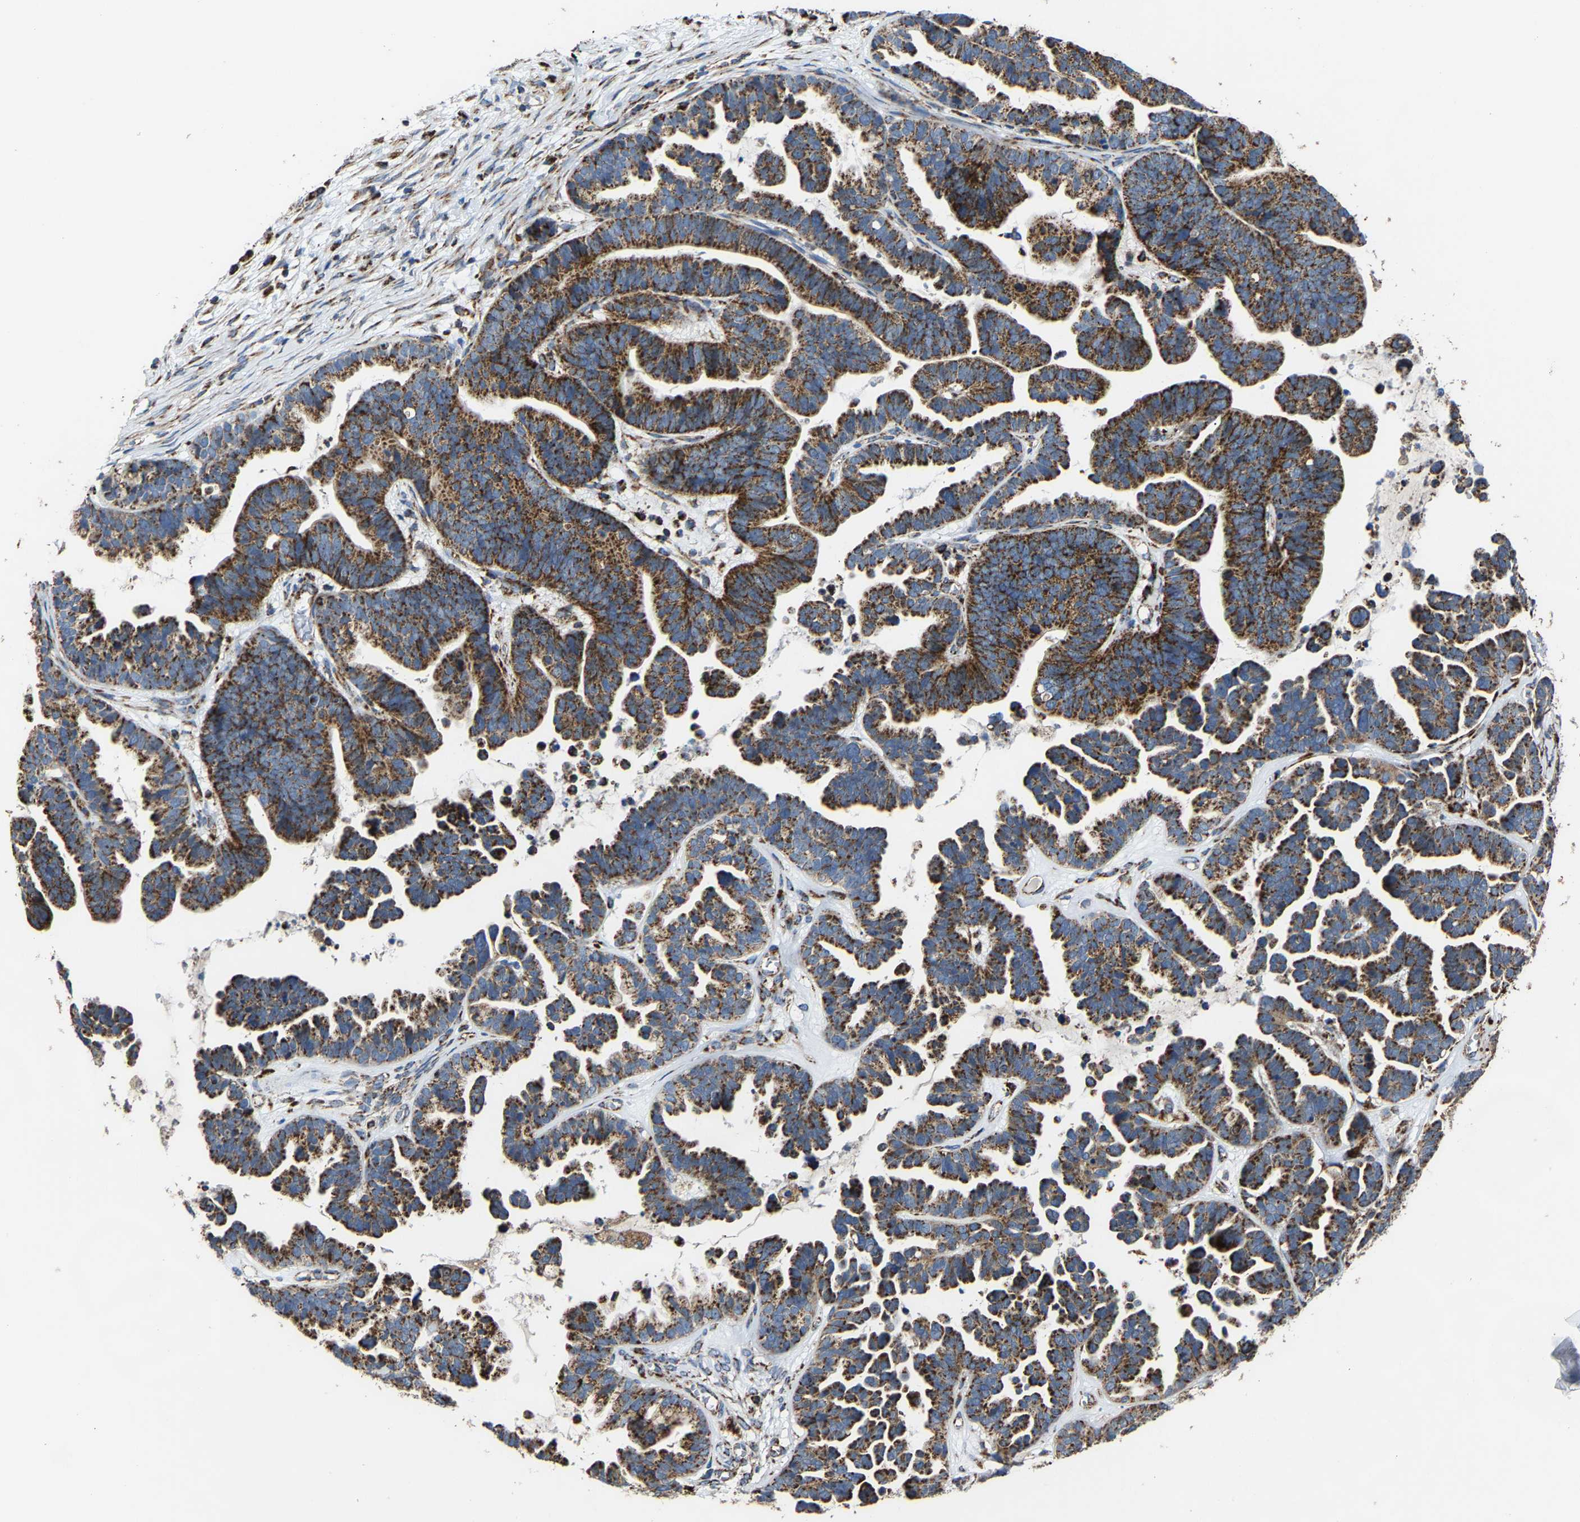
{"staining": {"intensity": "strong", "quantity": ">75%", "location": "cytoplasmic/membranous"}, "tissue": "ovarian cancer", "cell_type": "Tumor cells", "image_type": "cancer", "snomed": [{"axis": "morphology", "description": "Cystadenocarcinoma, serous, NOS"}, {"axis": "topography", "description": "Ovary"}], "caption": "The photomicrograph displays a brown stain indicating the presence of a protein in the cytoplasmic/membranous of tumor cells in ovarian serous cystadenocarcinoma.", "gene": "NDUFV3", "patient": {"sex": "female", "age": 56}}